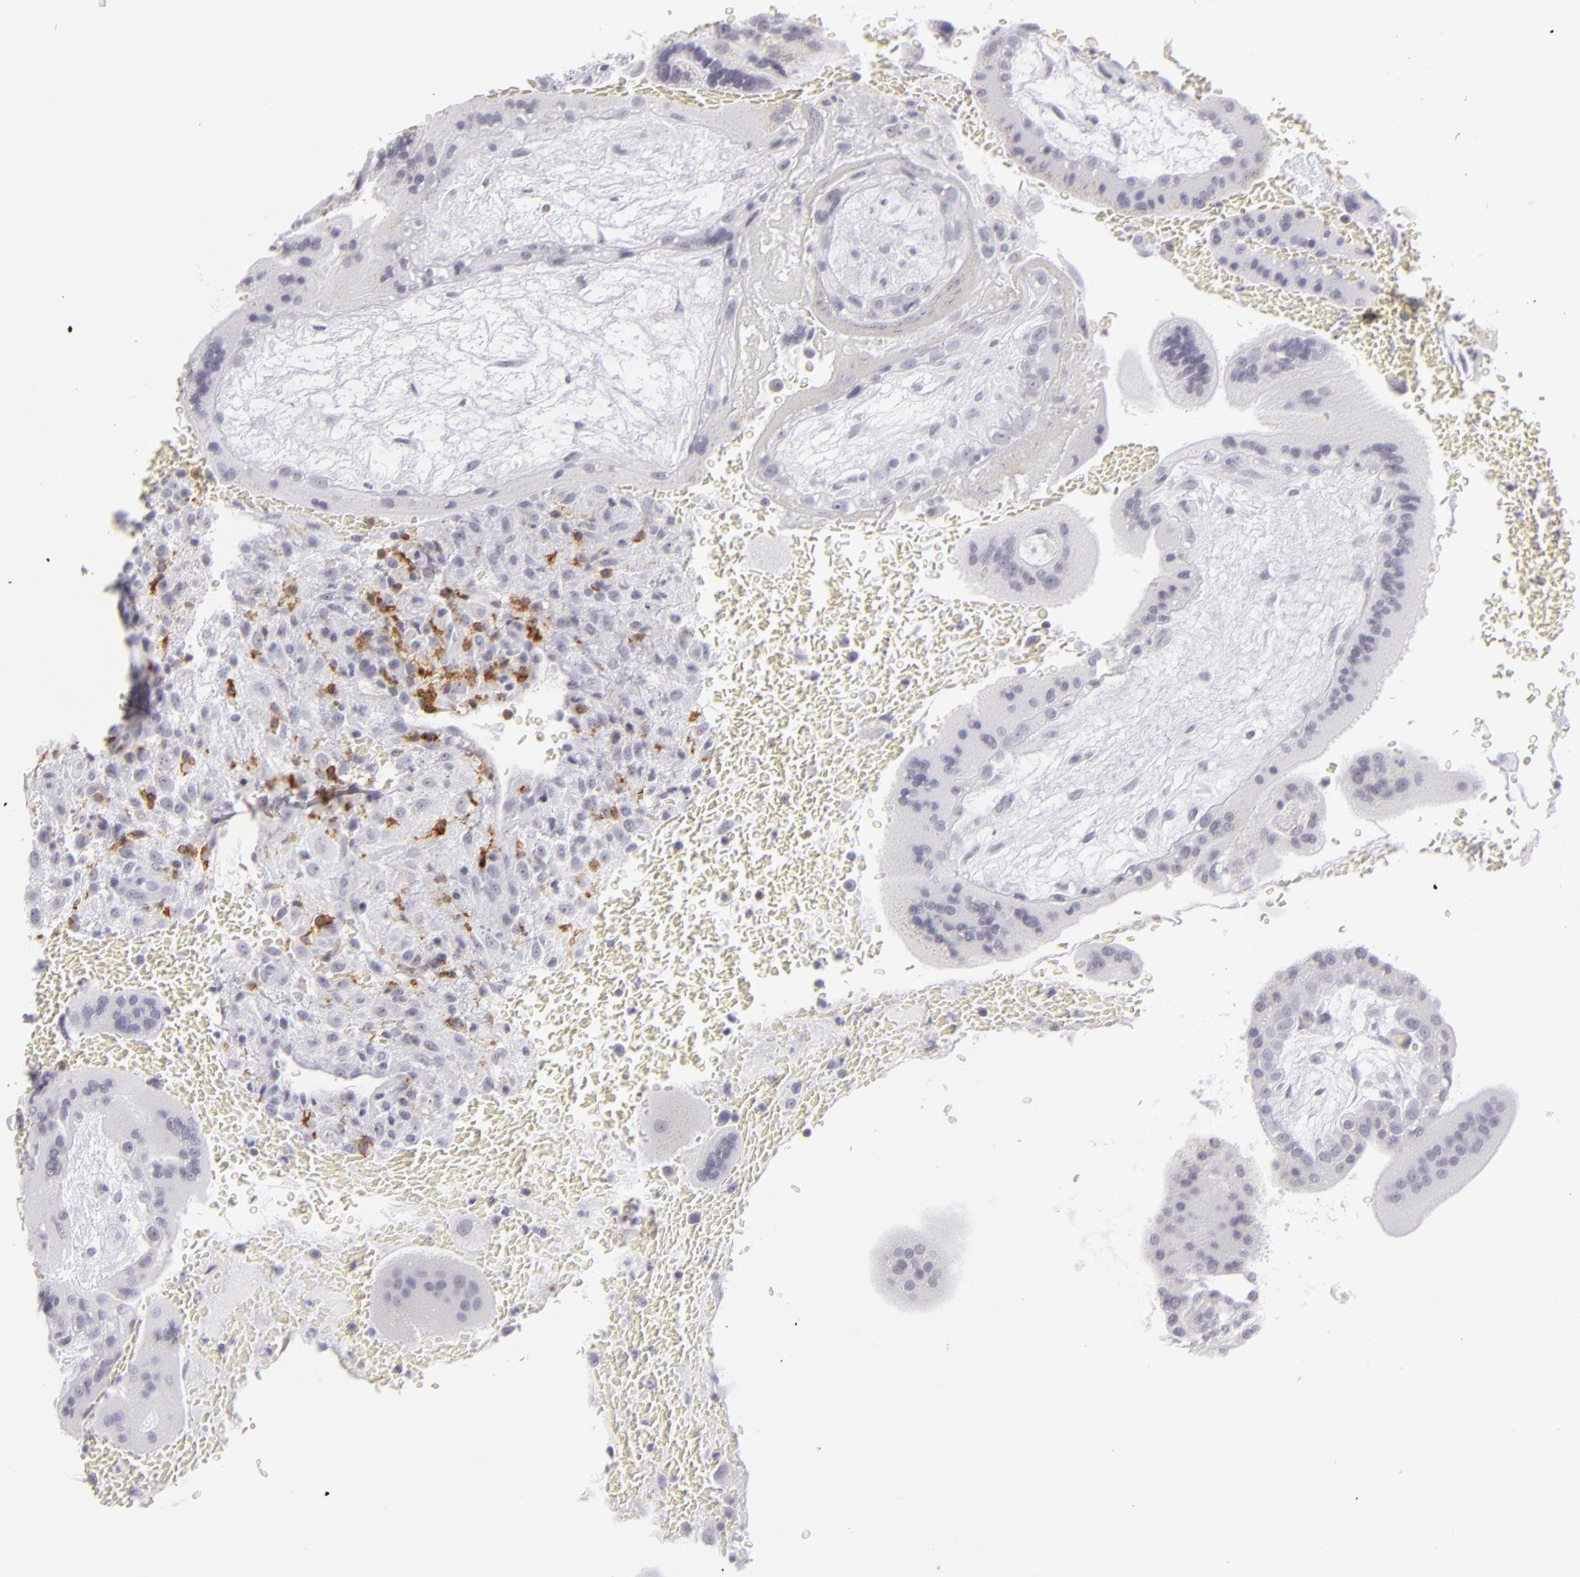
{"staining": {"intensity": "negative", "quantity": "none", "location": "none"}, "tissue": "placenta", "cell_type": "Decidual cells", "image_type": "normal", "snomed": [{"axis": "morphology", "description": "Normal tissue, NOS"}, {"axis": "topography", "description": "Placenta"}], "caption": "Placenta stained for a protein using IHC demonstrates no staining decidual cells.", "gene": "CD7", "patient": {"sex": "female", "age": 35}}